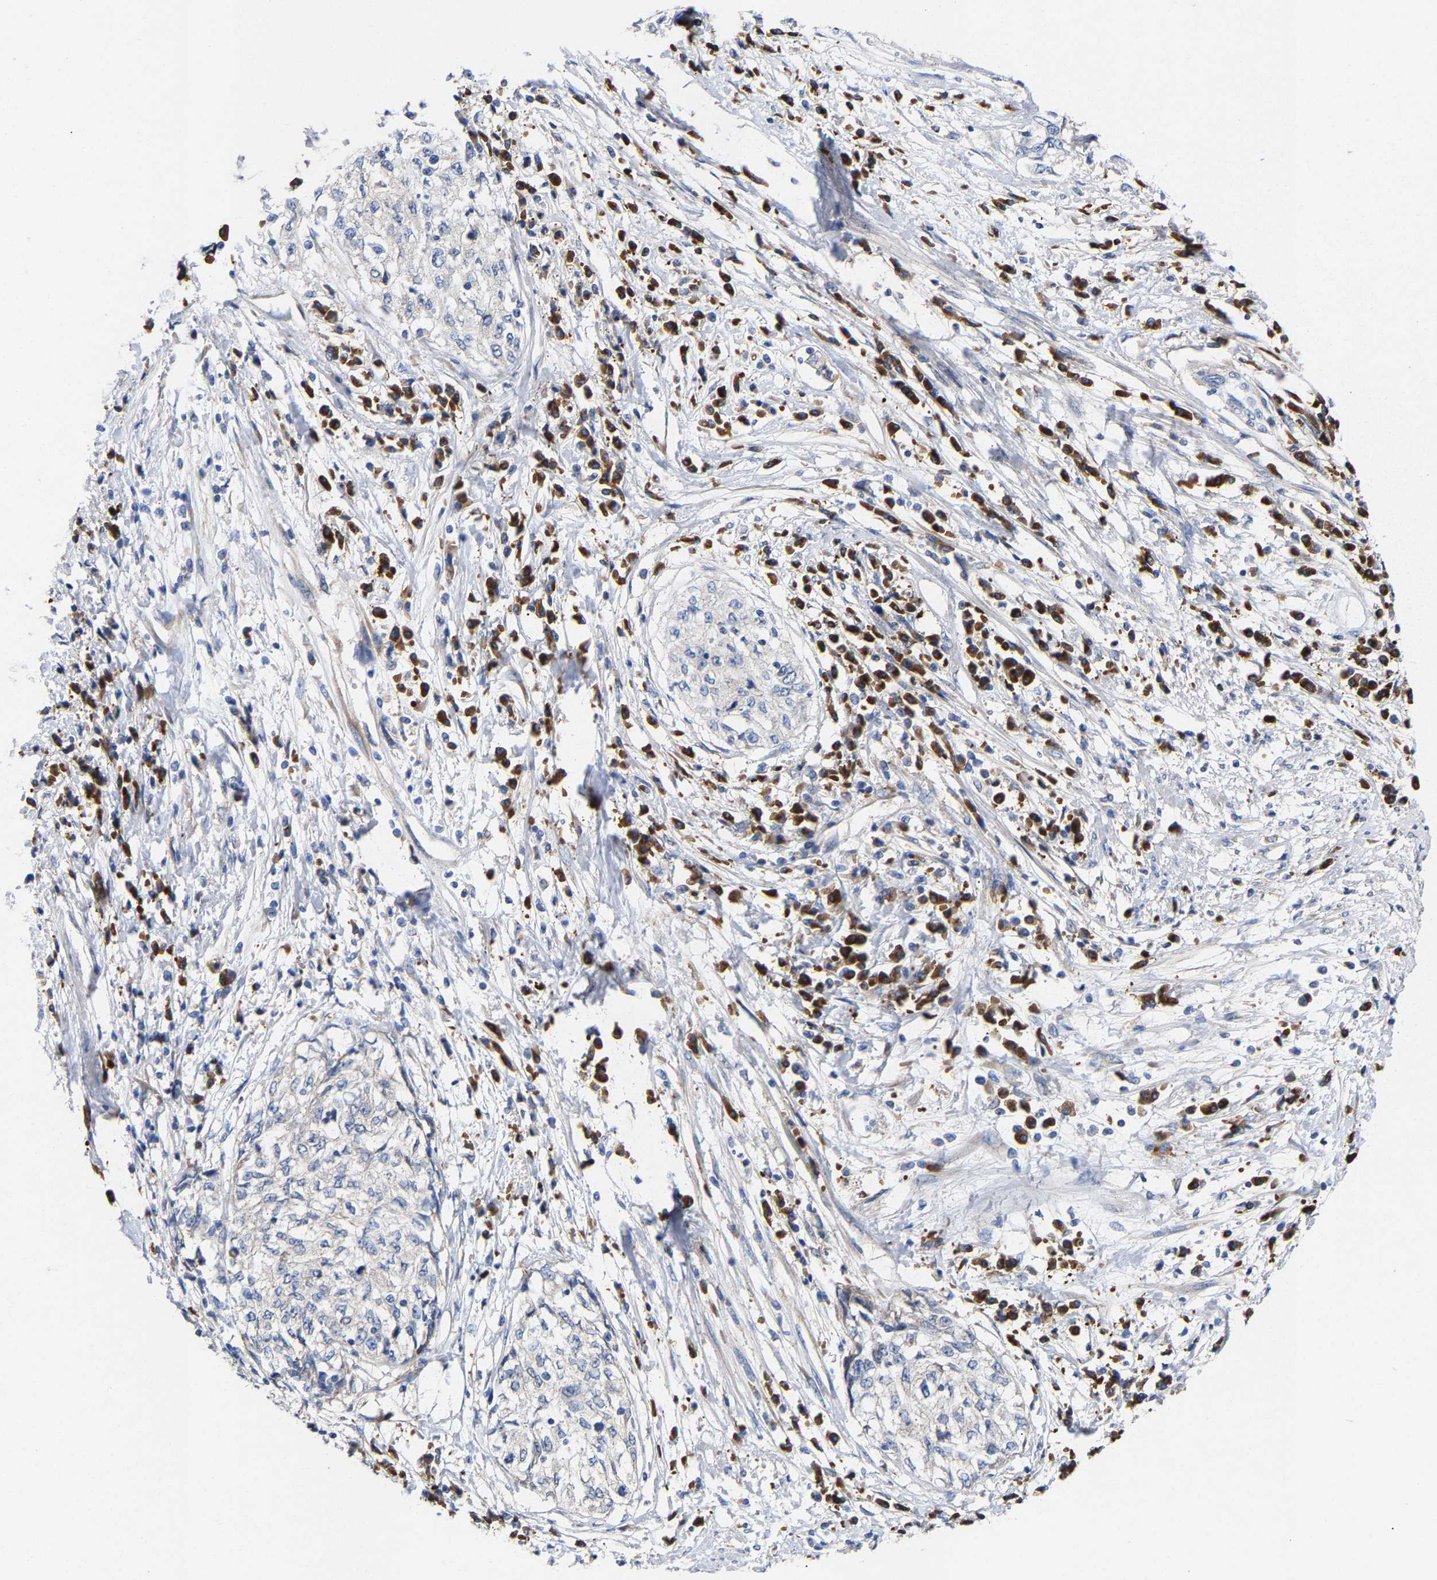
{"staining": {"intensity": "negative", "quantity": "none", "location": "none"}, "tissue": "cervical cancer", "cell_type": "Tumor cells", "image_type": "cancer", "snomed": [{"axis": "morphology", "description": "Squamous cell carcinoma, NOS"}, {"axis": "topography", "description": "Cervix"}], "caption": "Immunohistochemistry image of human cervical squamous cell carcinoma stained for a protein (brown), which exhibits no staining in tumor cells.", "gene": "PPP1R15A", "patient": {"sex": "female", "age": 57}}